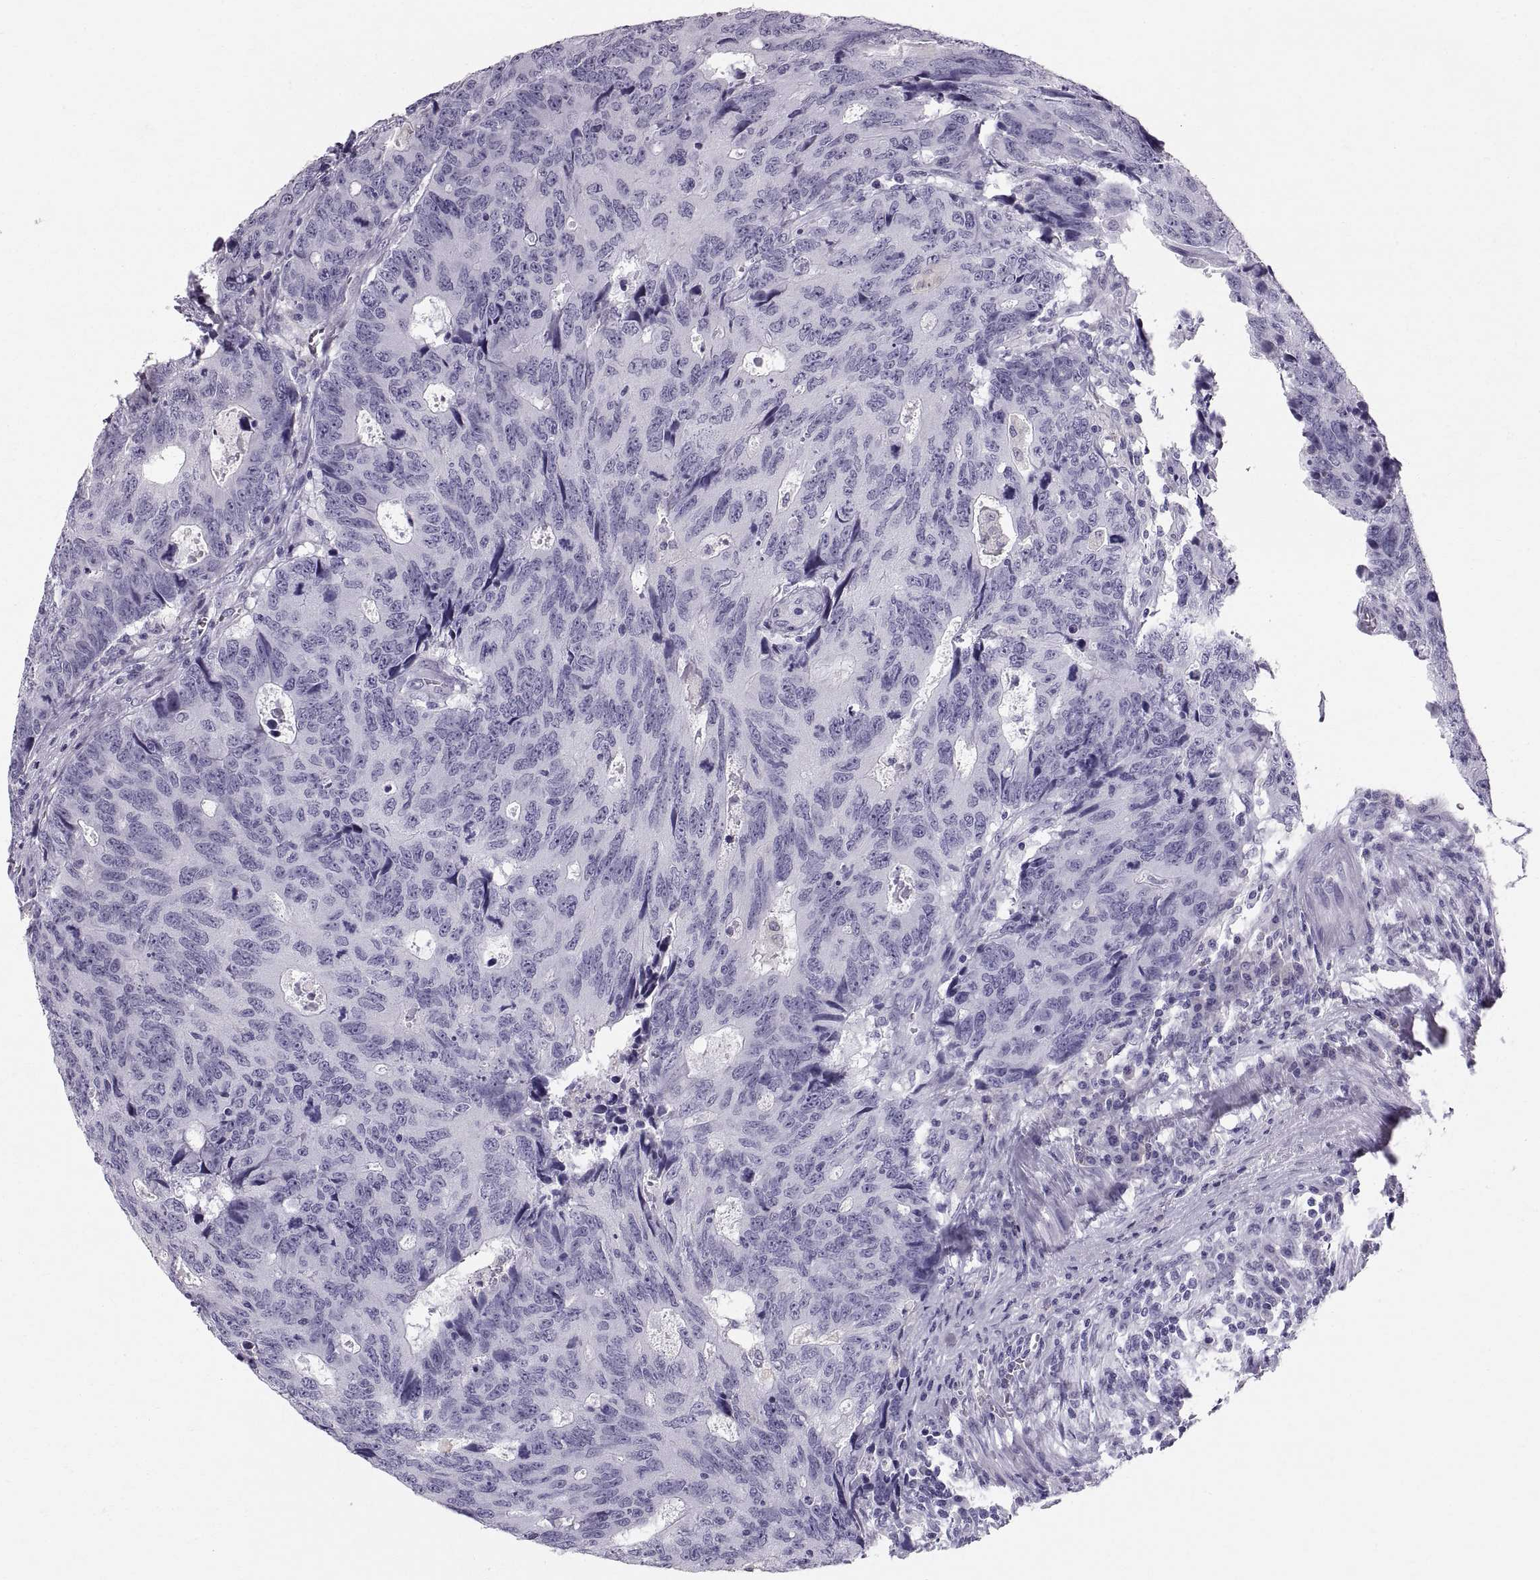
{"staining": {"intensity": "negative", "quantity": "none", "location": "none"}, "tissue": "colorectal cancer", "cell_type": "Tumor cells", "image_type": "cancer", "snomed": [{"axis": "morphology", "description": "Adenocarcinoma, NOS"}, {"axis": "topography", "description": "Colon"}], "caption": "Immunohistochemistry (IHC) micrograph of human colorectal cancer stained for a protein (brown), which exhibits no positivity in tumor cells.", "gene": "SLC22A6", "patient": {"sex": "female", "age": 77}}